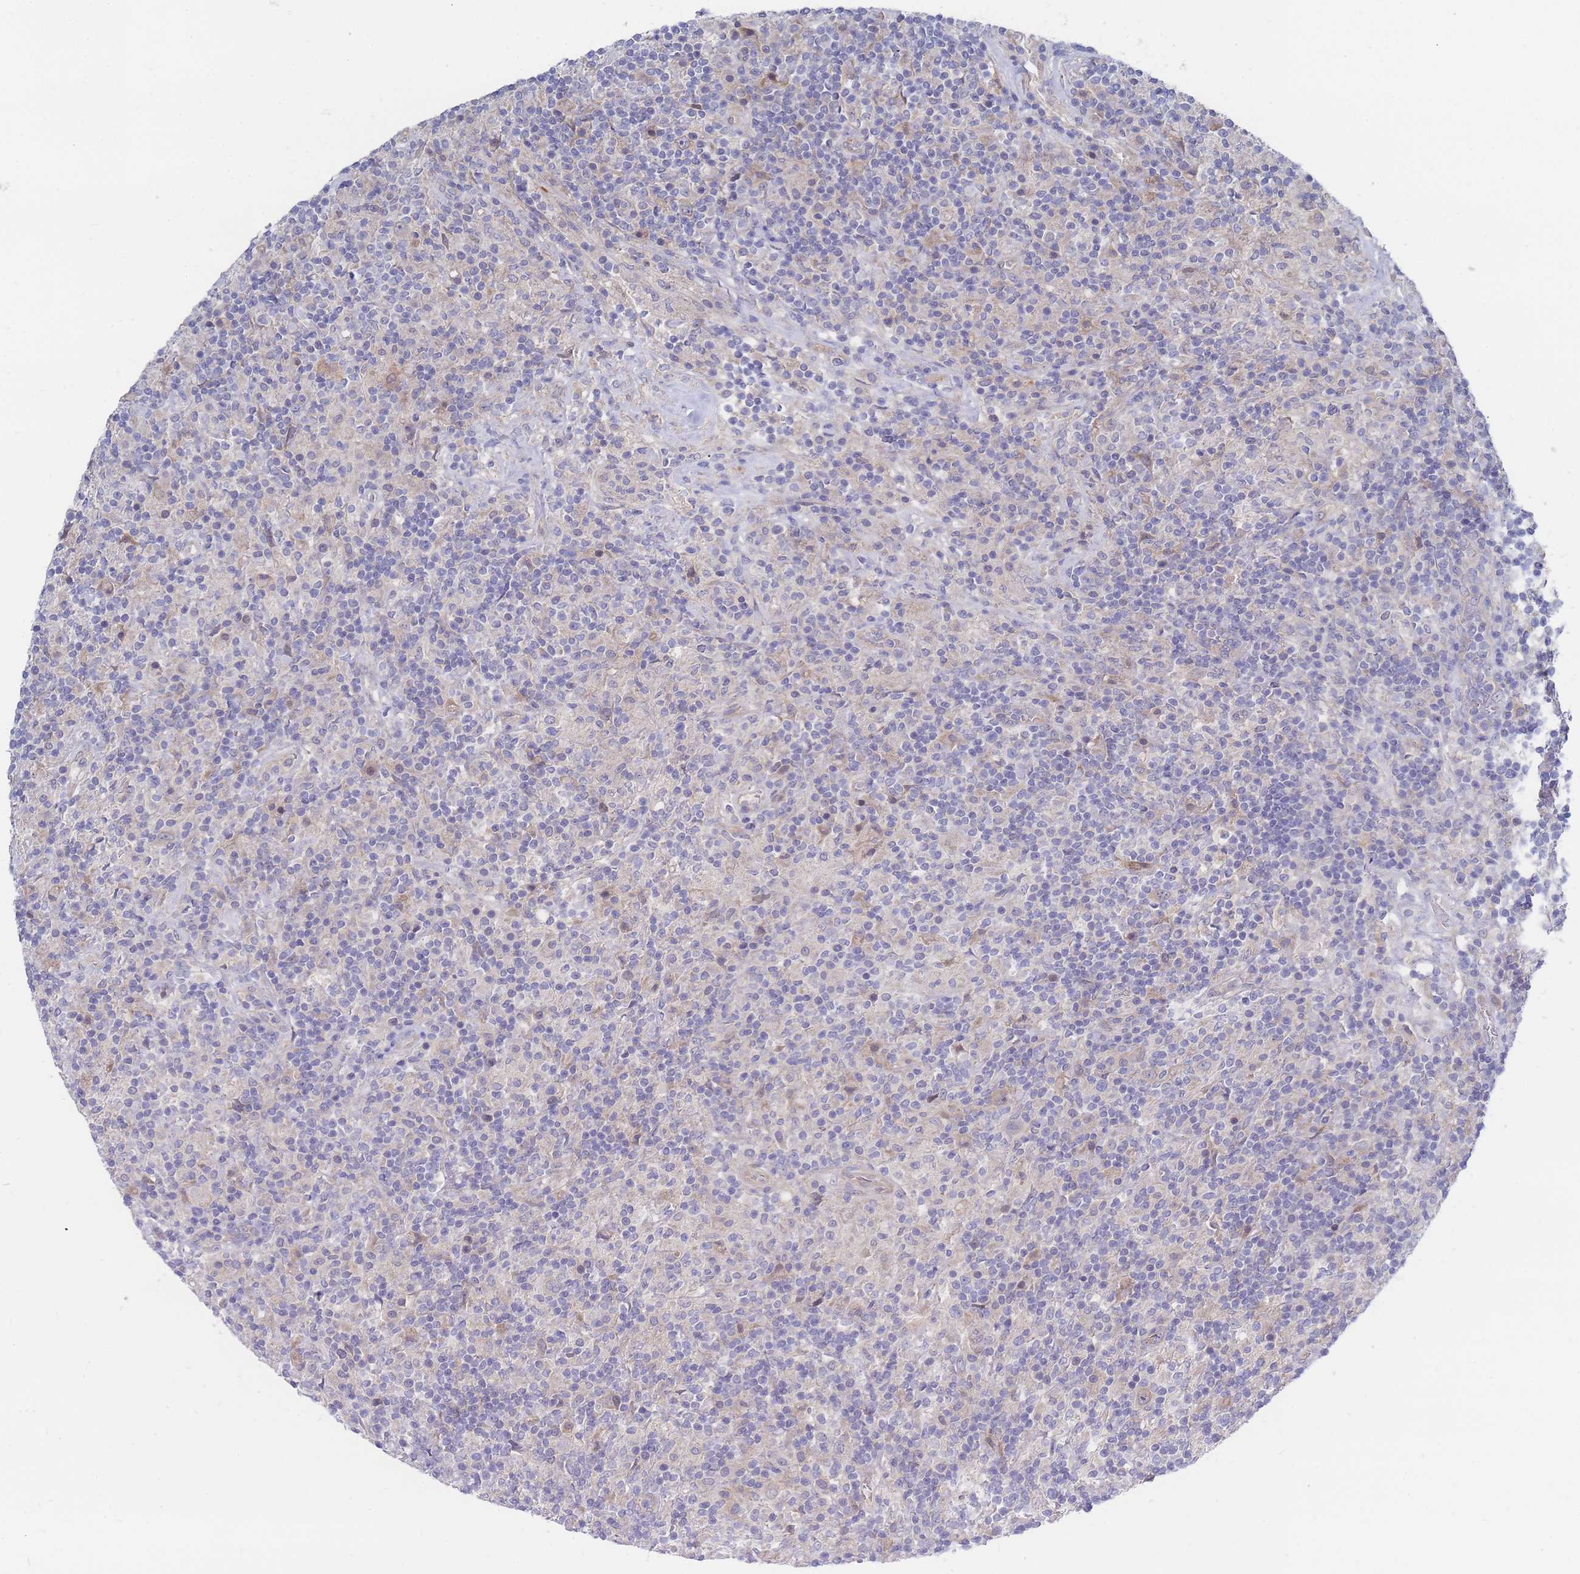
{"staining": {"intensity": "negative", "quantity": "none", "location": "none"}, "tissue": "lymphoma", "cell_type": "Tumor cells", "image_type": "cancer", "snomed": [{"axis": "morphology", "description": "Hodgkin's disease, NOS"}, {"axis": "topography", "description": "Lymph node"}], "caption": "IHC photomicrograph of Hodgkin's disease stained for a protein (brown), which demonstrates no positivity in tumor cells.", "gene": "NUB1", "patient": {"sex": "male", "age": 70}}